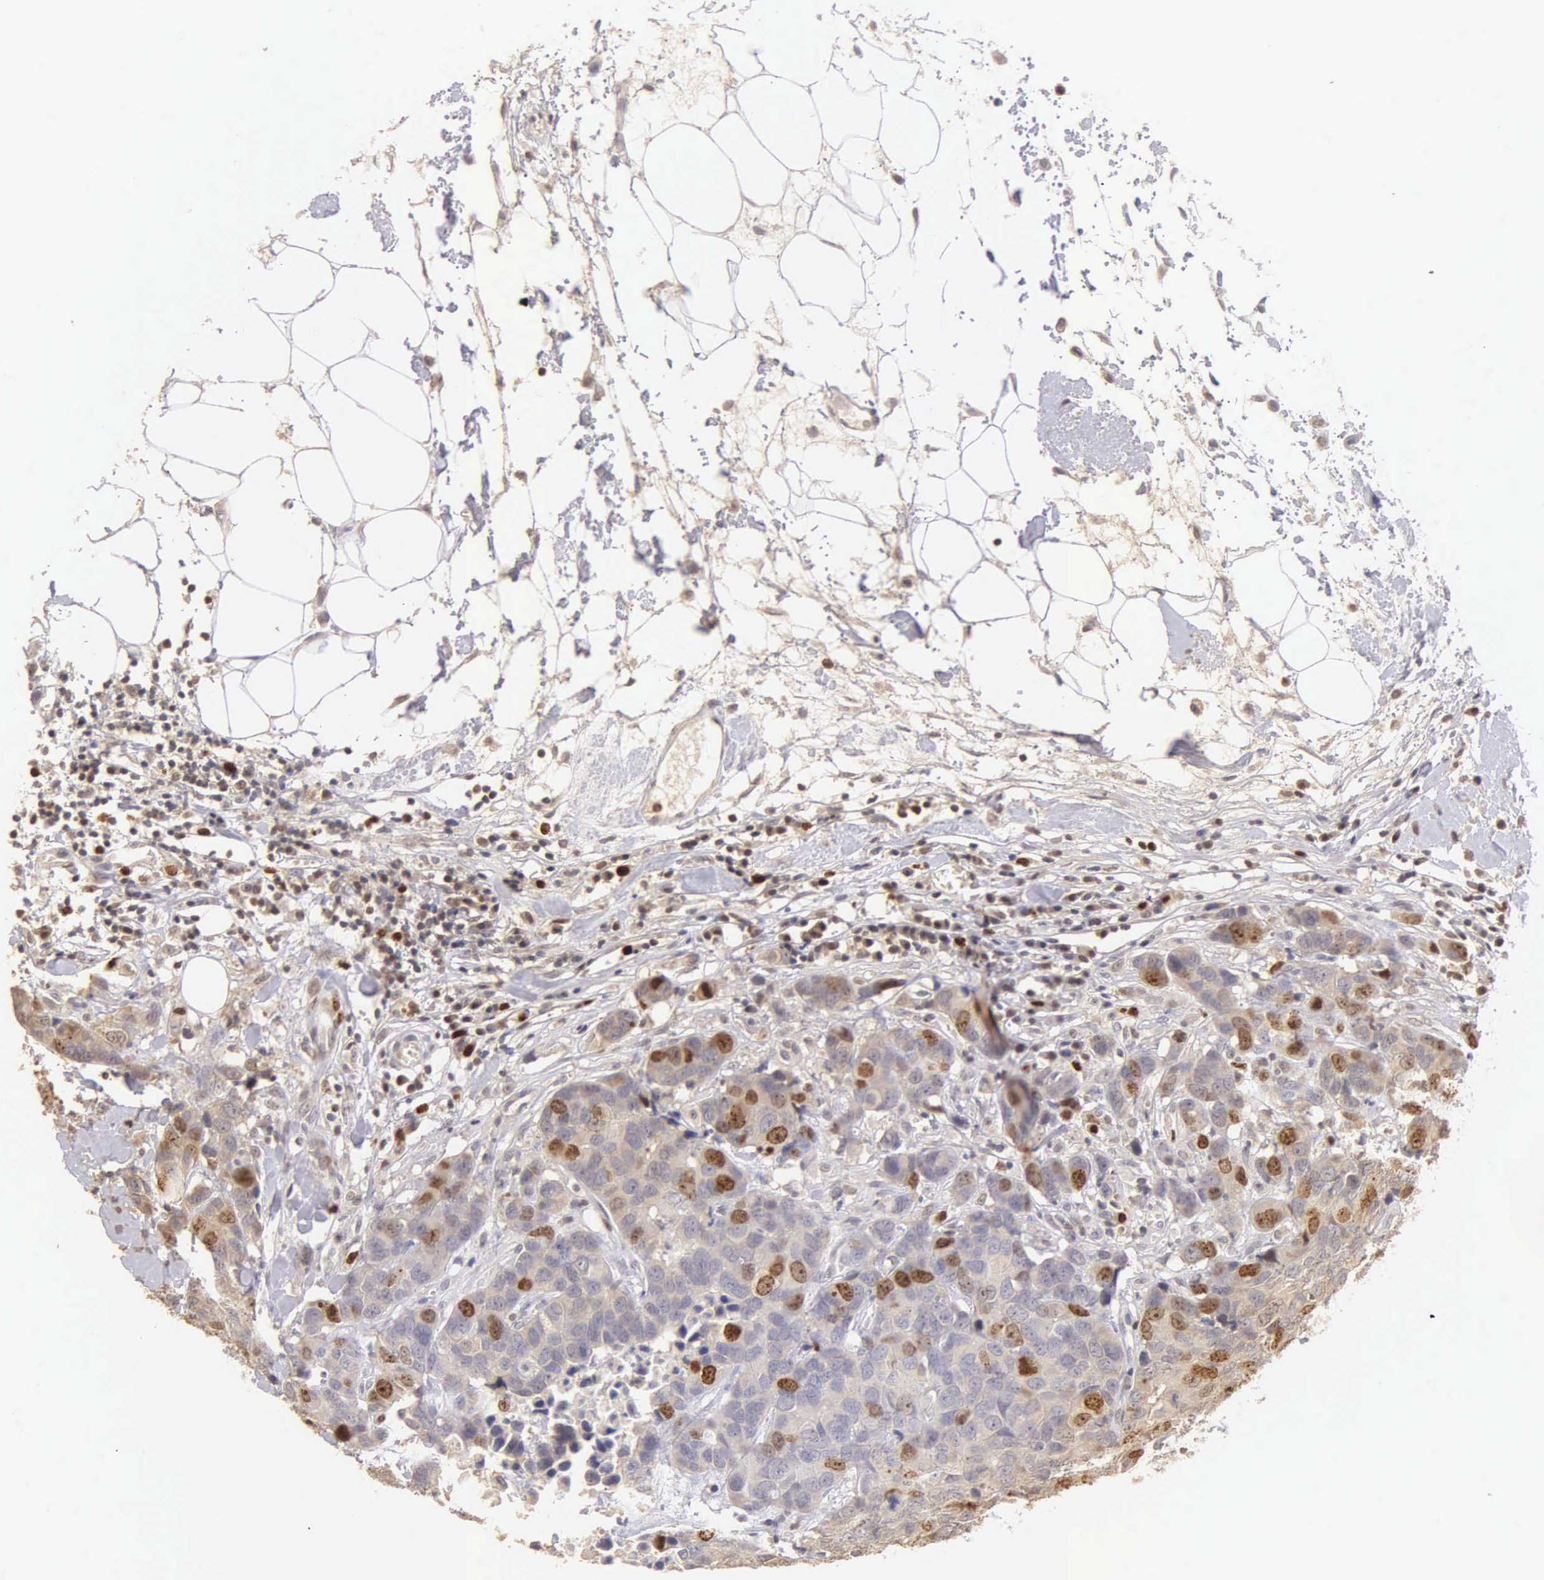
{"staining": {"intensity": "moderate", "quantity": "25%-75%", "location": "nuclear"}, "tissue": "breast cancer", "cell_type": "Tumor cells", "image_type": "cancer", "snomed": [{"axis": "morphology", "description": "Duct carcinoma"}, {"axis": "topography", "description": "Breast"}], "caption": "Brown immunohistochemical staining in human invasive ductal carcinoma (breast) reveals moderate nuclear staining in about 25%-75% of tumor cells. (Brightfield microscopy of DAB IHC at high magnification).", "gene": "MKI67", "patient": {"sex": "female", "age": 91}}